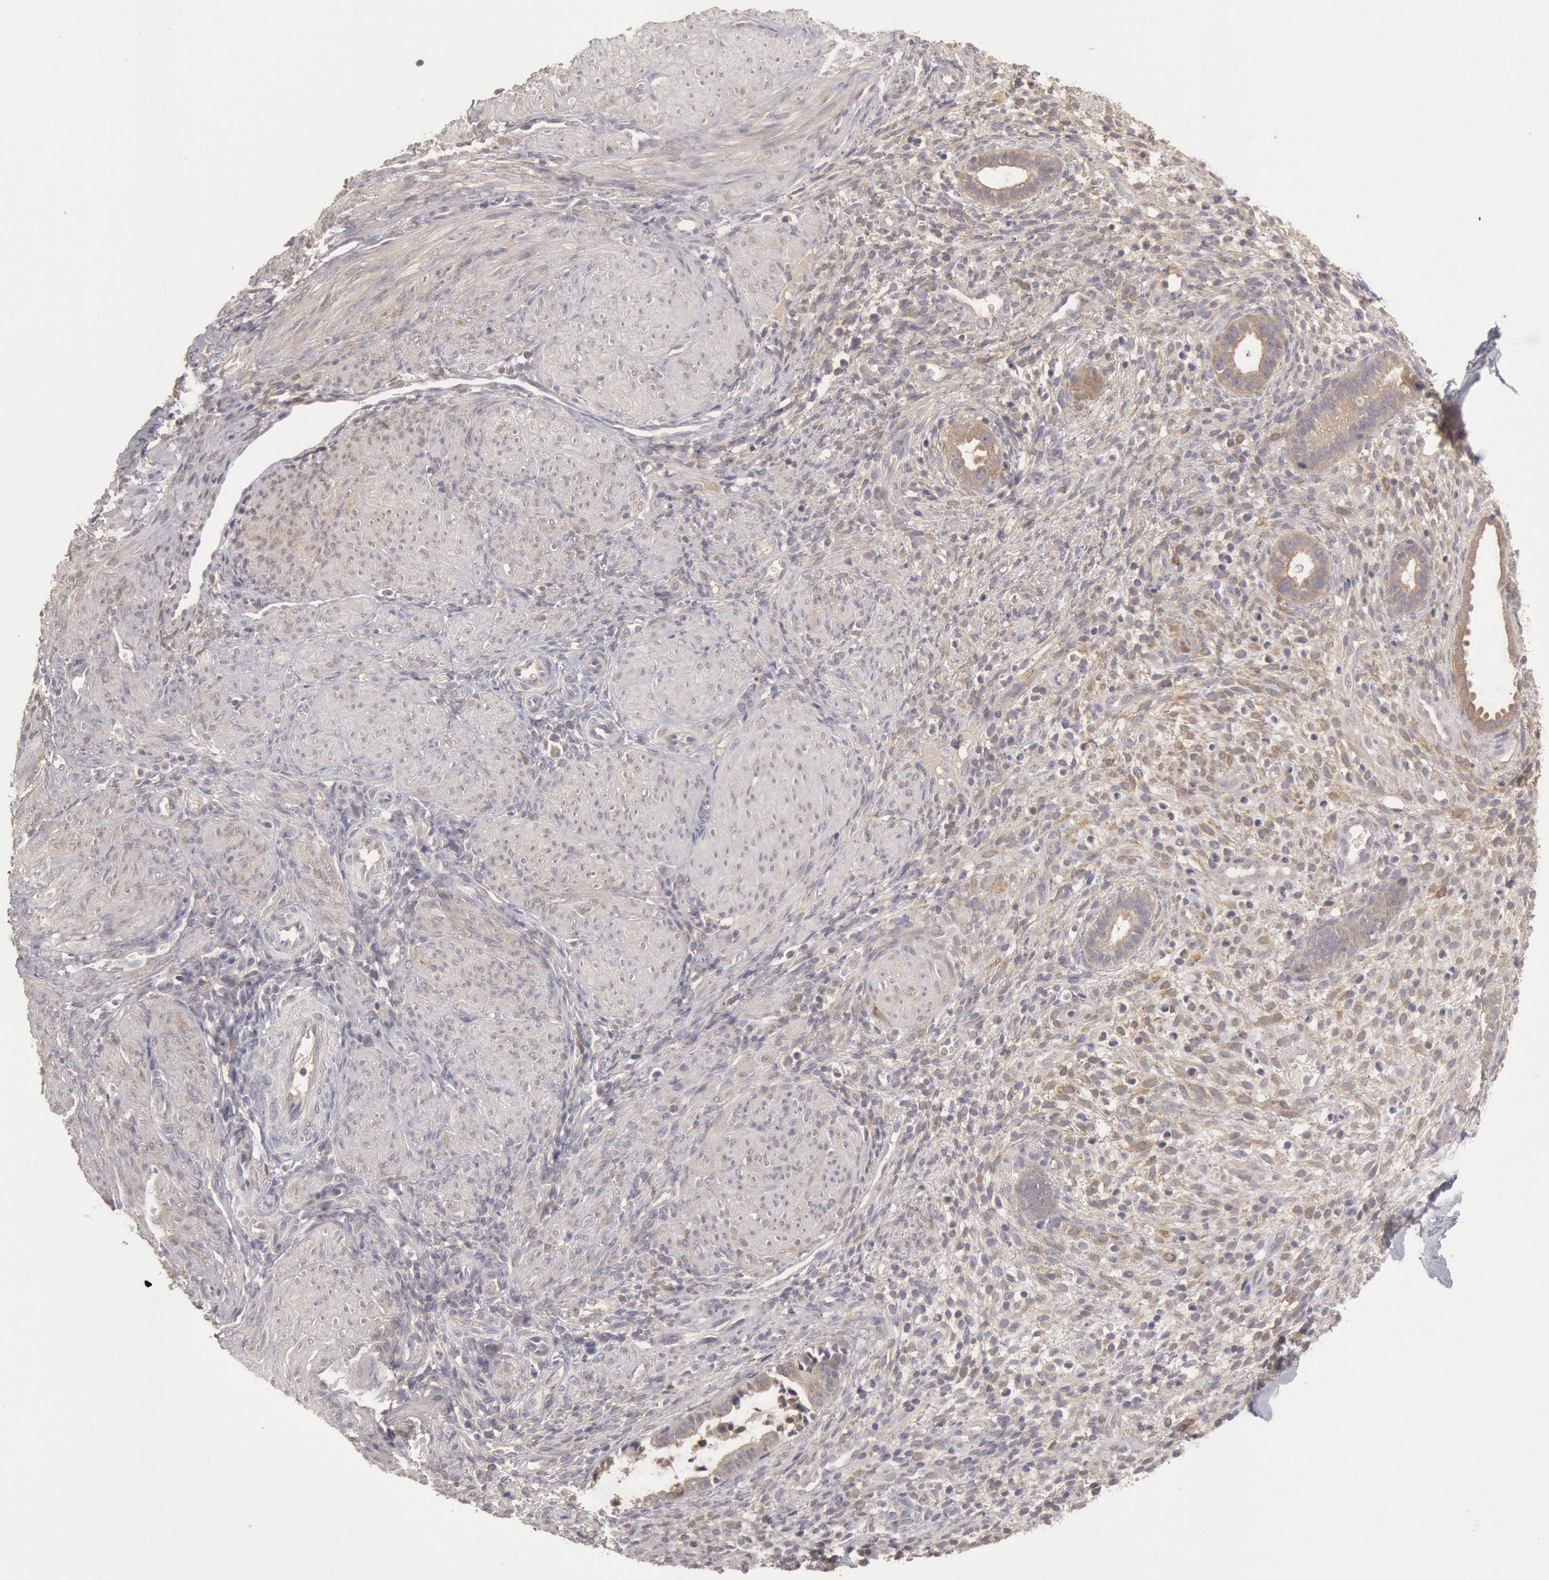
{"staining": {"intensity": "negative", "quantity": "none", "location": "none"}, "tissue": "endometrium", "cell_type": "Cells in endometrial stroma", "image_type": "normal", "snomed": [{"axis": "morphology", "description": "Normal tissue, NOS"}, {"axis": "topography", "description": "Endometrium"}], "caption": "Immunohistochemistry (IHC) micrograph of normal endometrium stained for a protein (brown), which displays no staining in cells in endometrial stroma.", "gene": "ZFP36L1", "patient": {"sex": "female", "age": 72}}